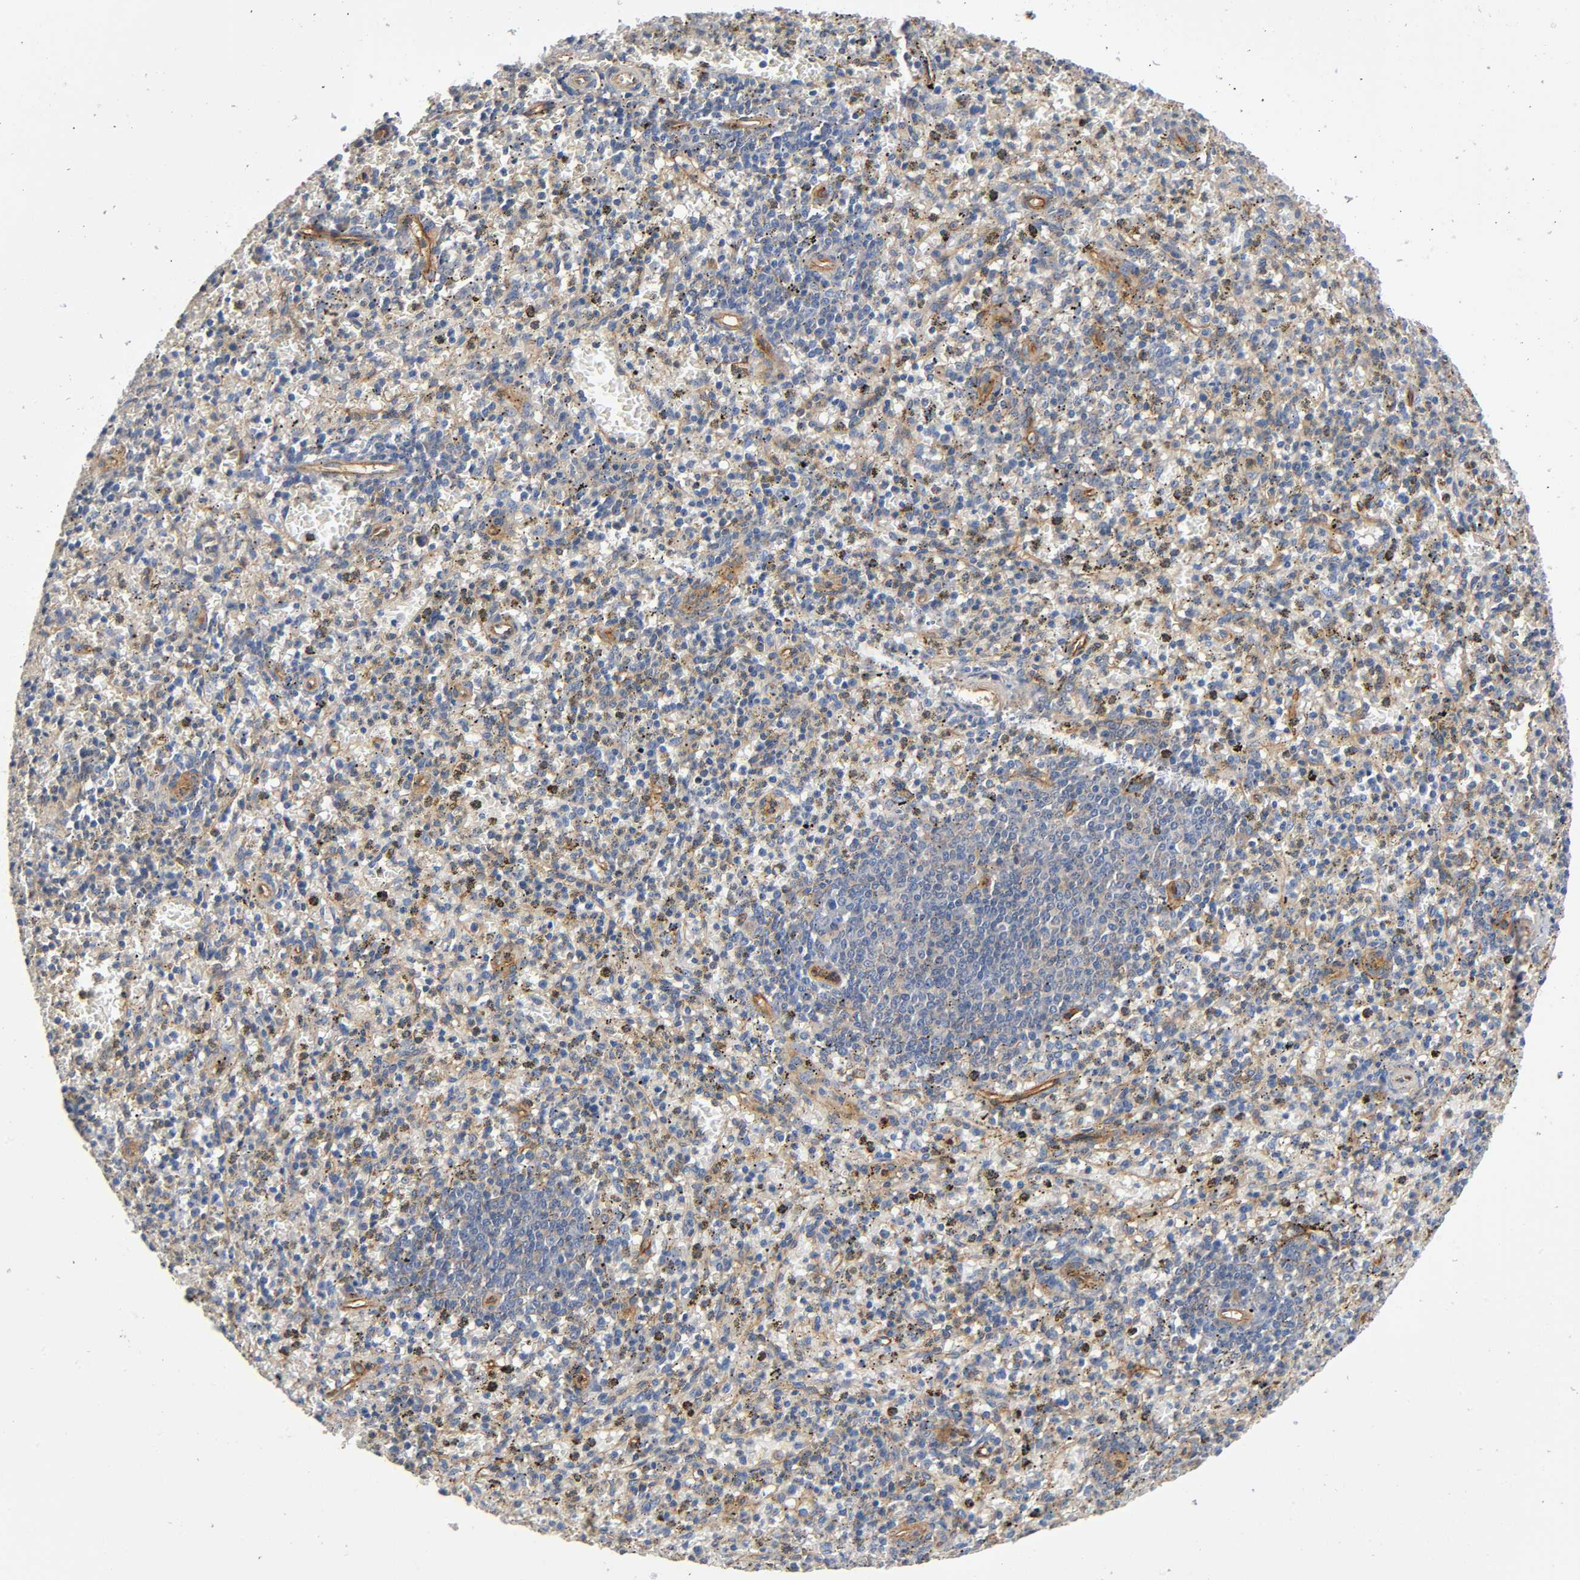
{"staining": {"intensity": "negative", "quantity": "none", "location": "none"}, "tissue": "spleen", "cell_type": "Cells in red pulp", "image_type": "normal", "snomed": [{"axis": "morphology", "description": "Normal tissue, NOS"}, {"axis": "topography", "description": "Spleen"}], "caption": "Protein analysis of benign spleen shows no significant expression in cells in red pulp.", "gene": "MARS1", "patient": {"sex": "male", "age": 72}}